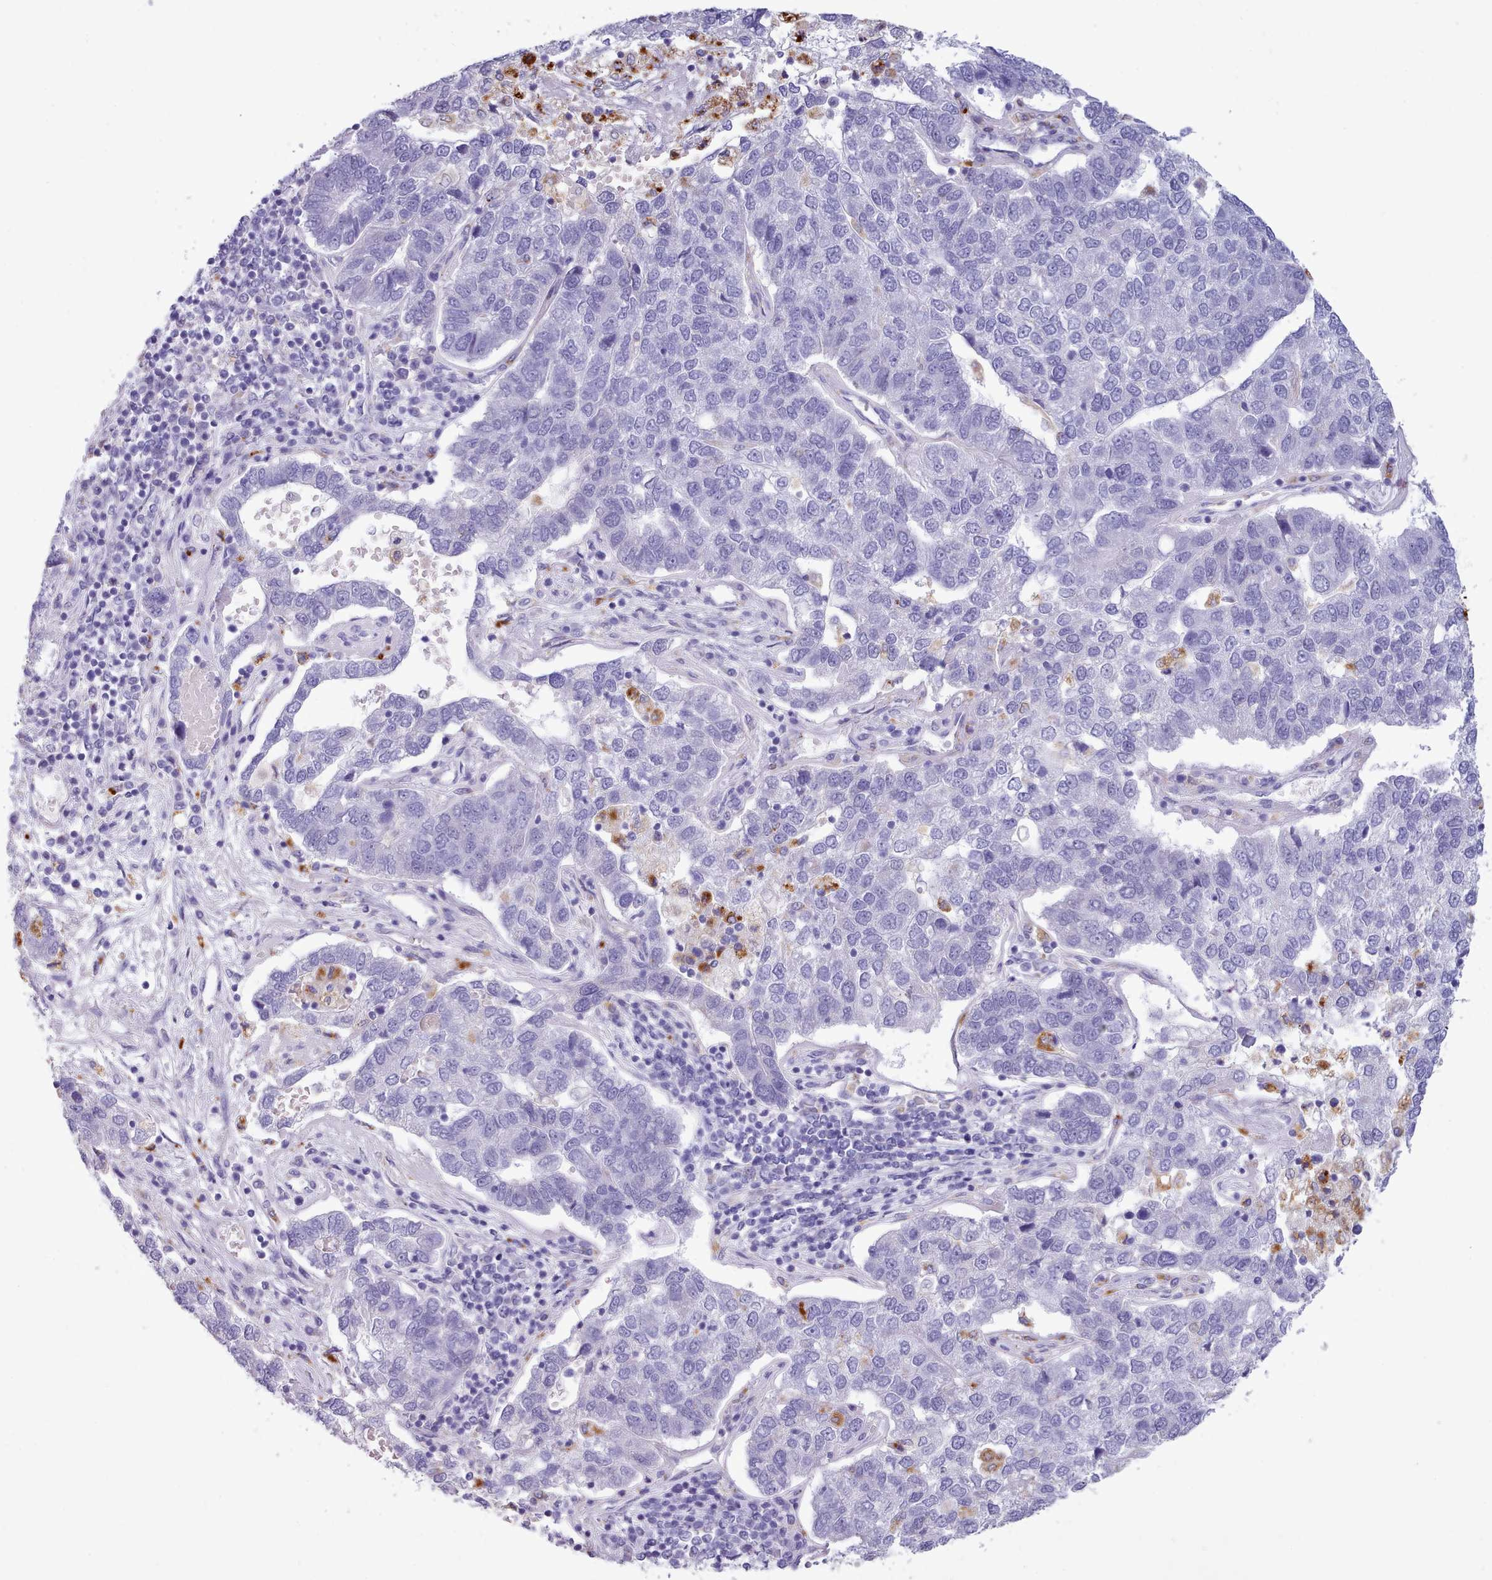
{"staining": {"intensity": "negative", "quantity": "none", "location": "none"}, "tissue": "pancreatic cancer", "cell_type": "Tumor cells", "image_type": "cancer", "snomed": [{"axis": "morphology", "description": "Adenocarcinoma, NOS"}, {"axis": "topography", "description": "Pancreas"}], "caption": "Tumor cells show no significant staining in adenocarcinoma (pancreatic).", "gene": "GAA", "patient": {"sex": "female", "age": 61}}